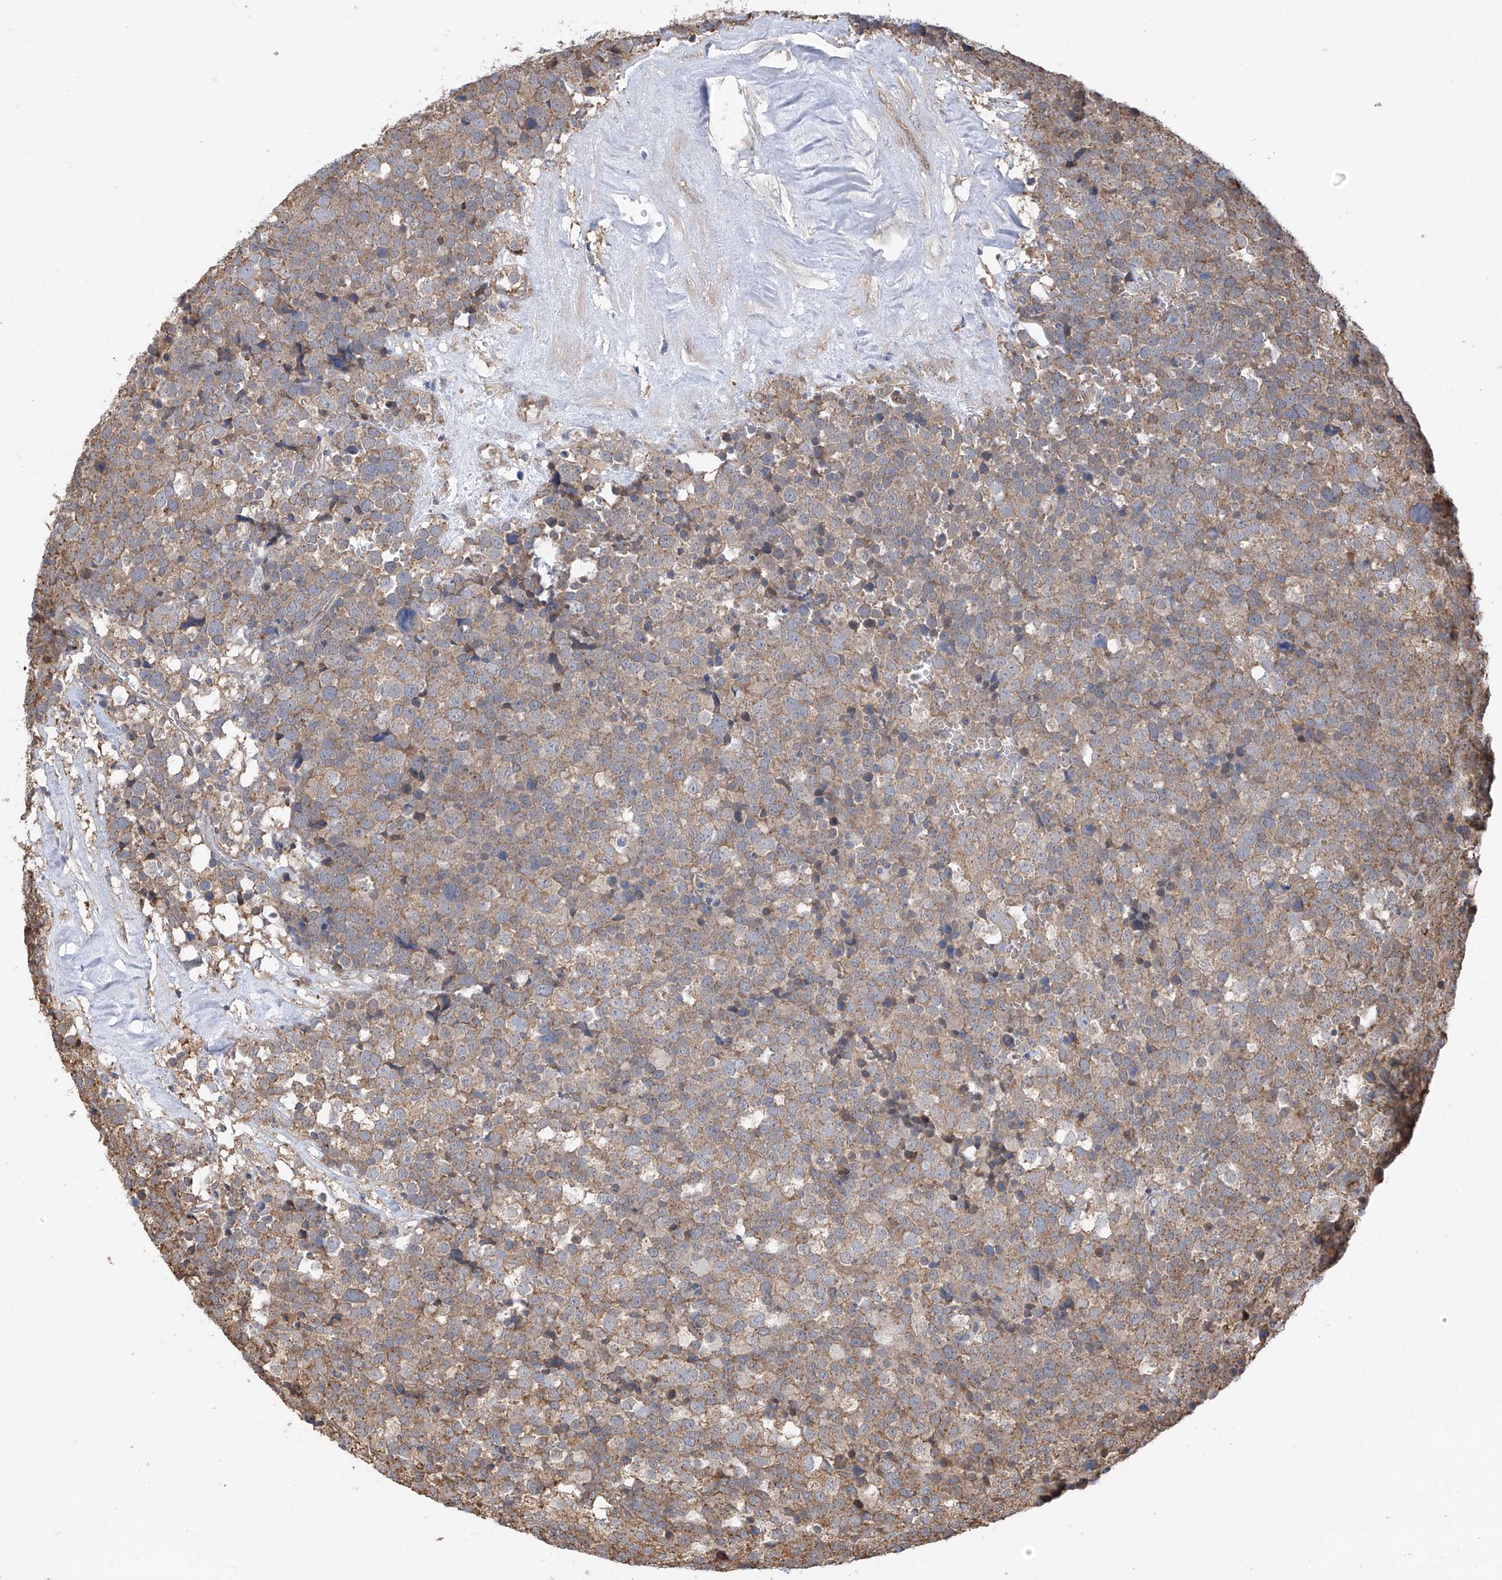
{"staining": {"intensity": "moderate", "quantity": ">75%", "location": "cytoplasmic/membranous"}, "tissue": "testis cancer", "cell_type": "Tumor cells", "image_type": "cancer", "snomed": [{"axis": "morphology", "description": "Seminoma, NOS"}, {"axis": "topography", "description": "Testis"}], "caption": "Seminoma (testis) tissue exhibits moderate cytoplasmic/membranous positivity in approximately >75% of tumor cells, visualized by immunohistochemistry.", "gene": "ZNF189", "patient": {"sex": "male", "age": 71}}